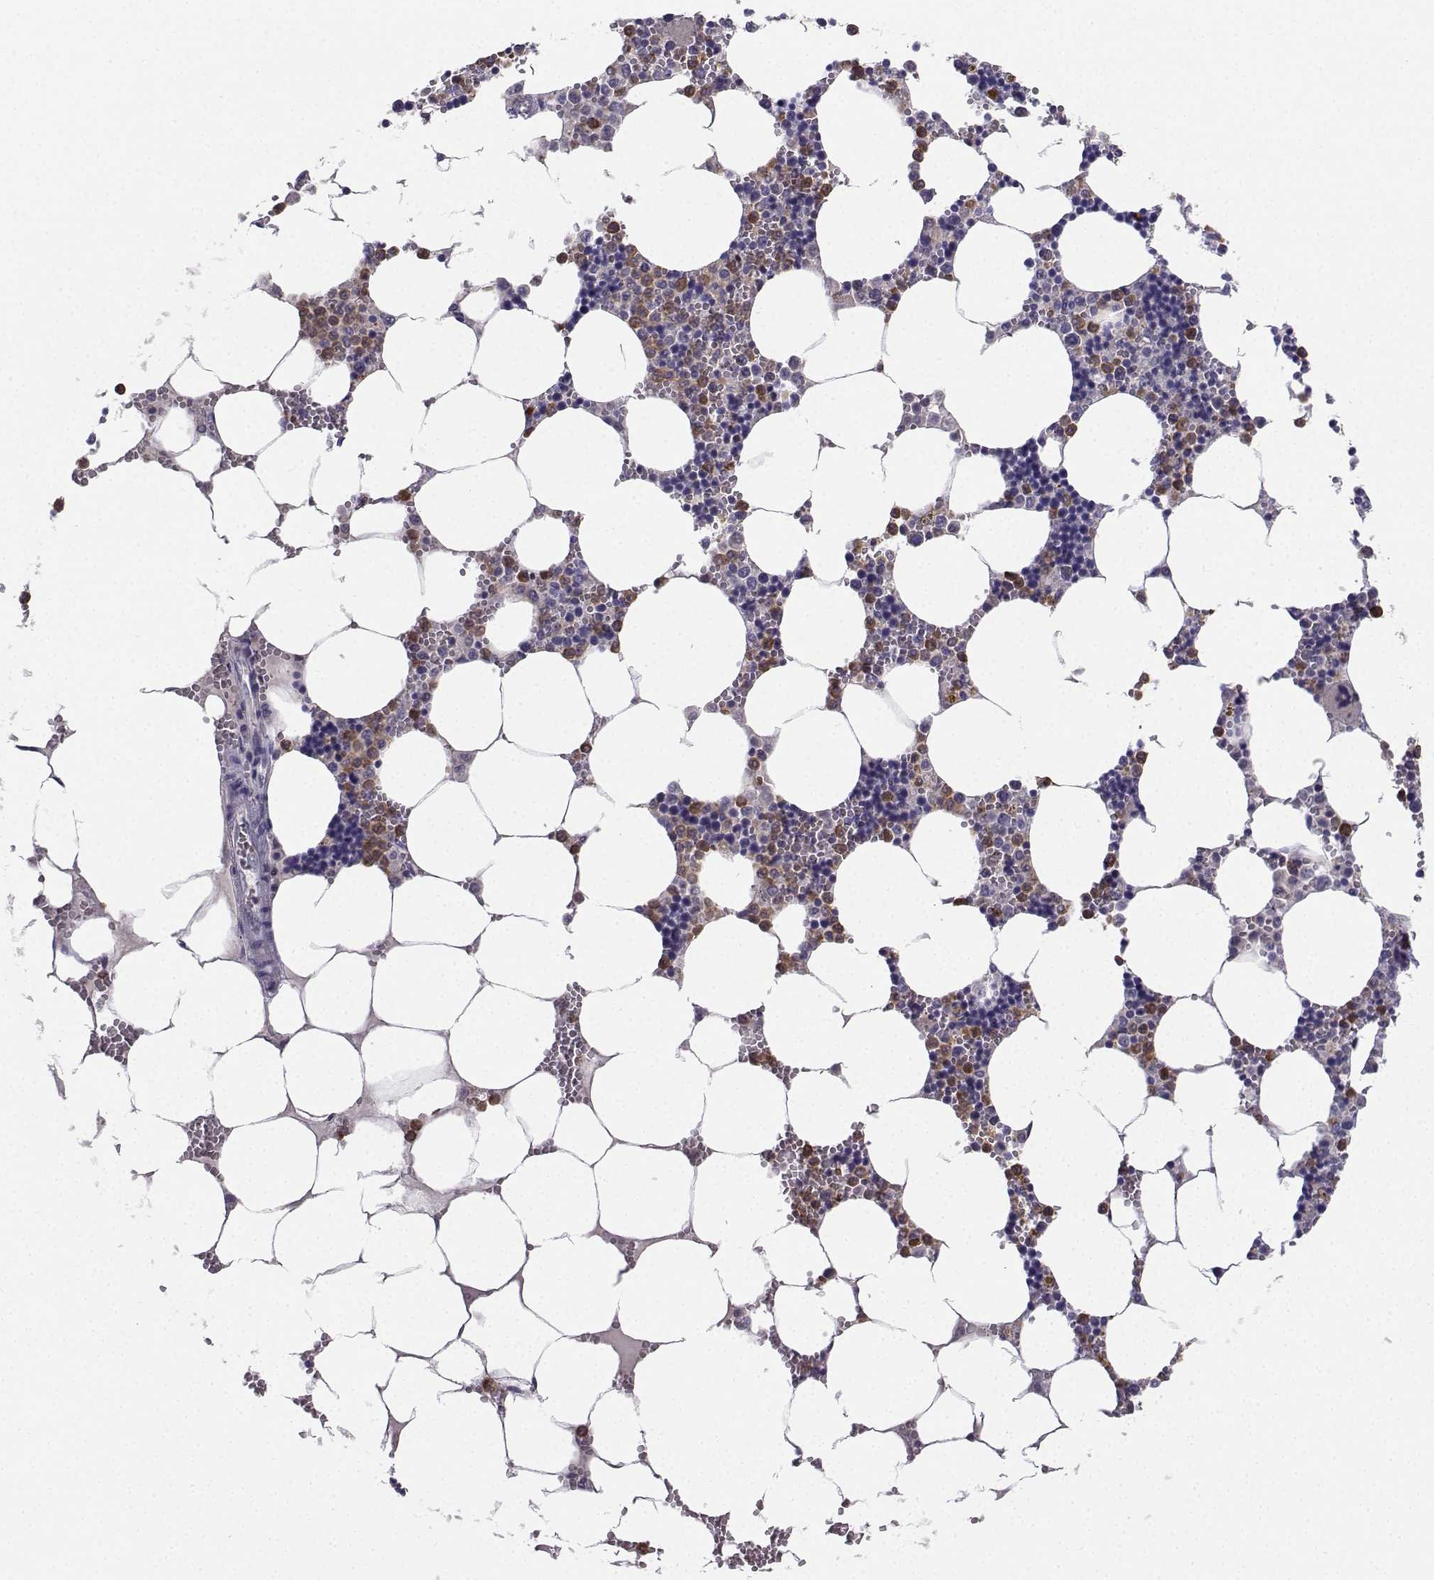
{"staining": {"intensity": "moderate", "quantity": "25%-75%", "location": "cytoplasmic/membranous"}, "tissue": "bone marrow", "cell_type": "Hematopoietic cells", "image_type": "normal", "snomed": [{"axis": "morphology", "description": "Normal tissue, NOS"}, {"axis": "topography", "description": "Bone marrow"}], "caption": "Moderate cytoplasmic/membranous protein positivity is present in approximately 25%-75% of hematopoietic cells in bone marrow.", "gene": "CALY", "patient": {"sex": "male", "age": 54}}